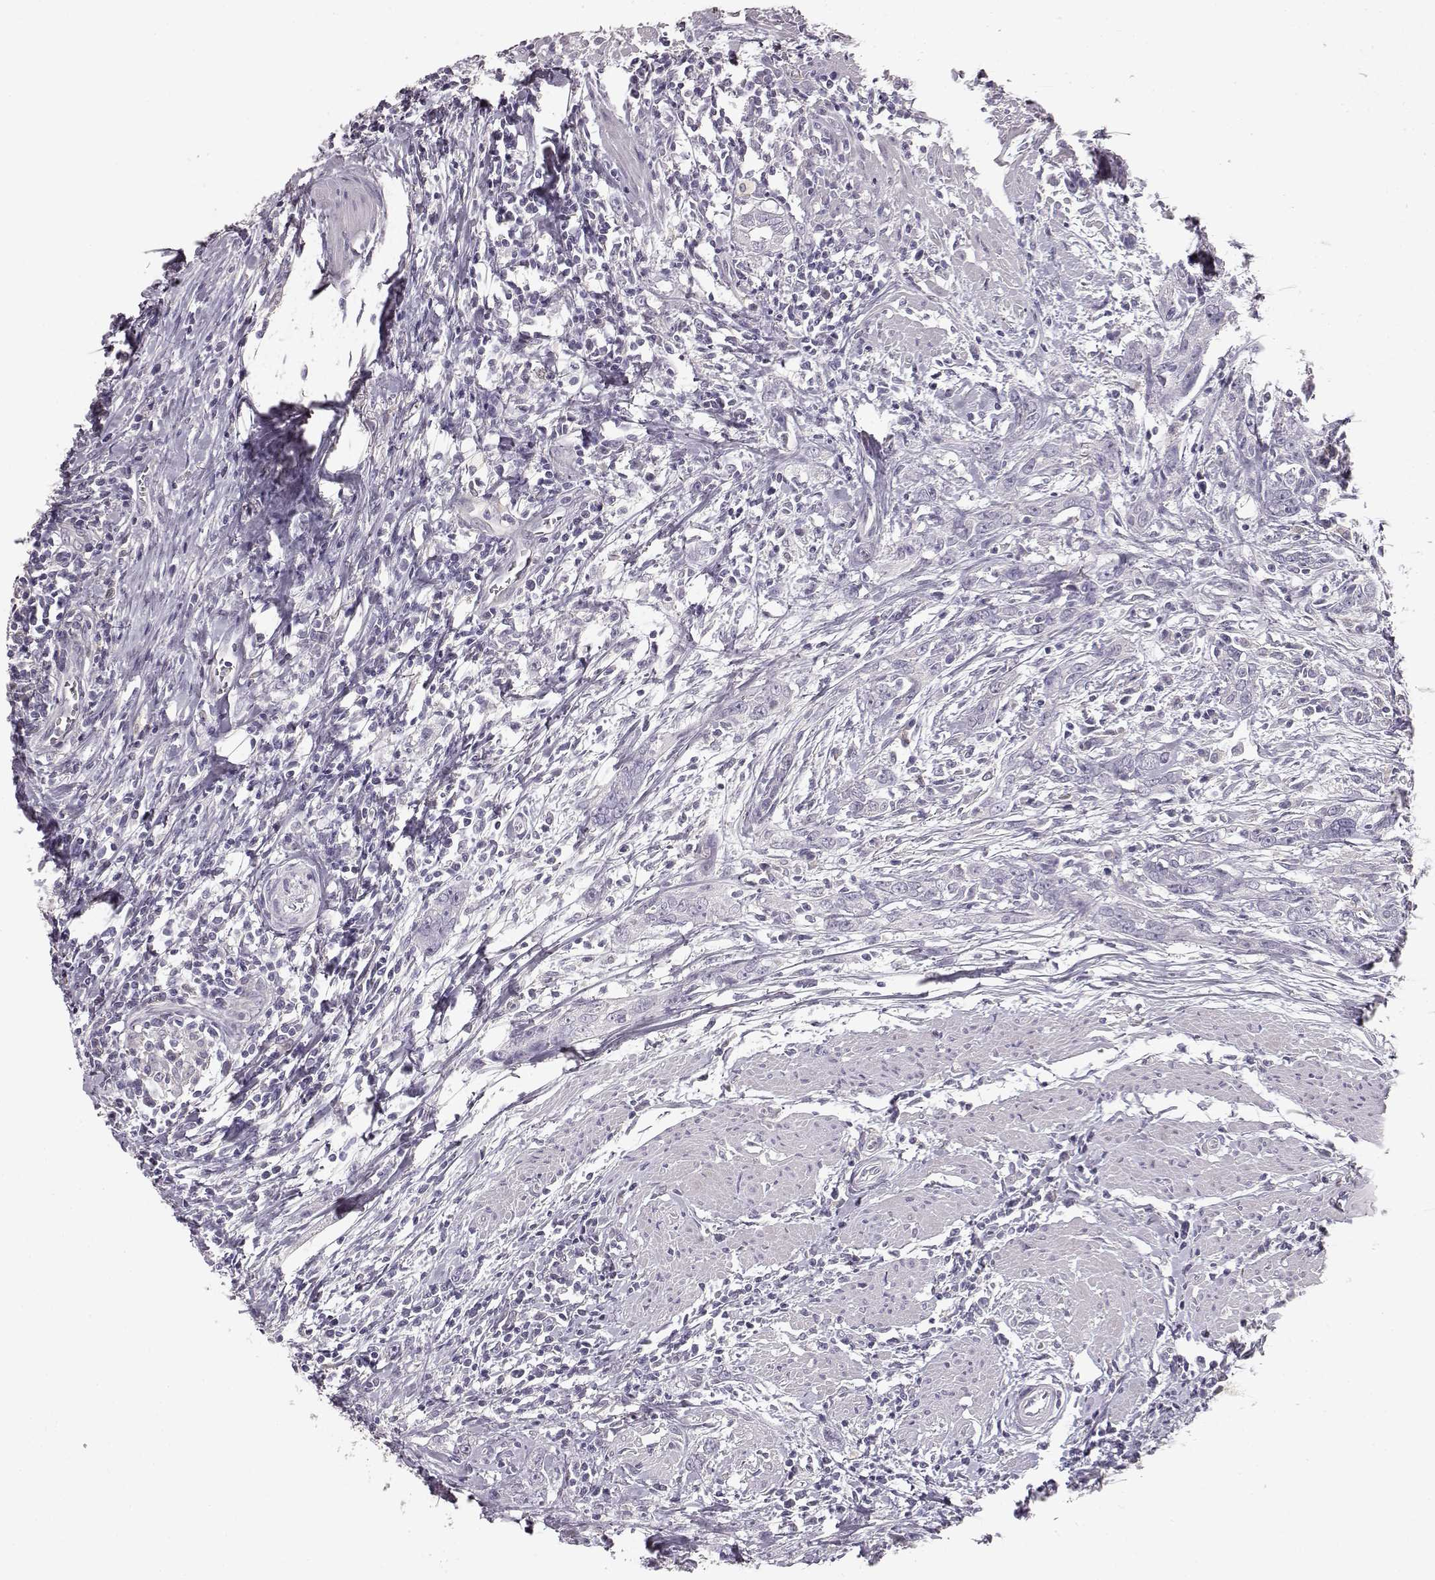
{"staining": {"intensity": "negative", "quantity": "none", "location": "none"}, "tissue": "urothelial cancer", "cell_type": "Tumor cells", "image_type": "cancer", "snomed": [{"axis": "morphology", "description": "Urothelial carcinoma, High grade"}, {"axis": "topography", "description": "Urinary bladder"}], "caption": "Tumor cells are negative for protein expression in human urothelial carcinoma (high-grade). Nuclei are stained in blue.", "gene": "GHR", "patient": {"sex": "male", "age": 83}}